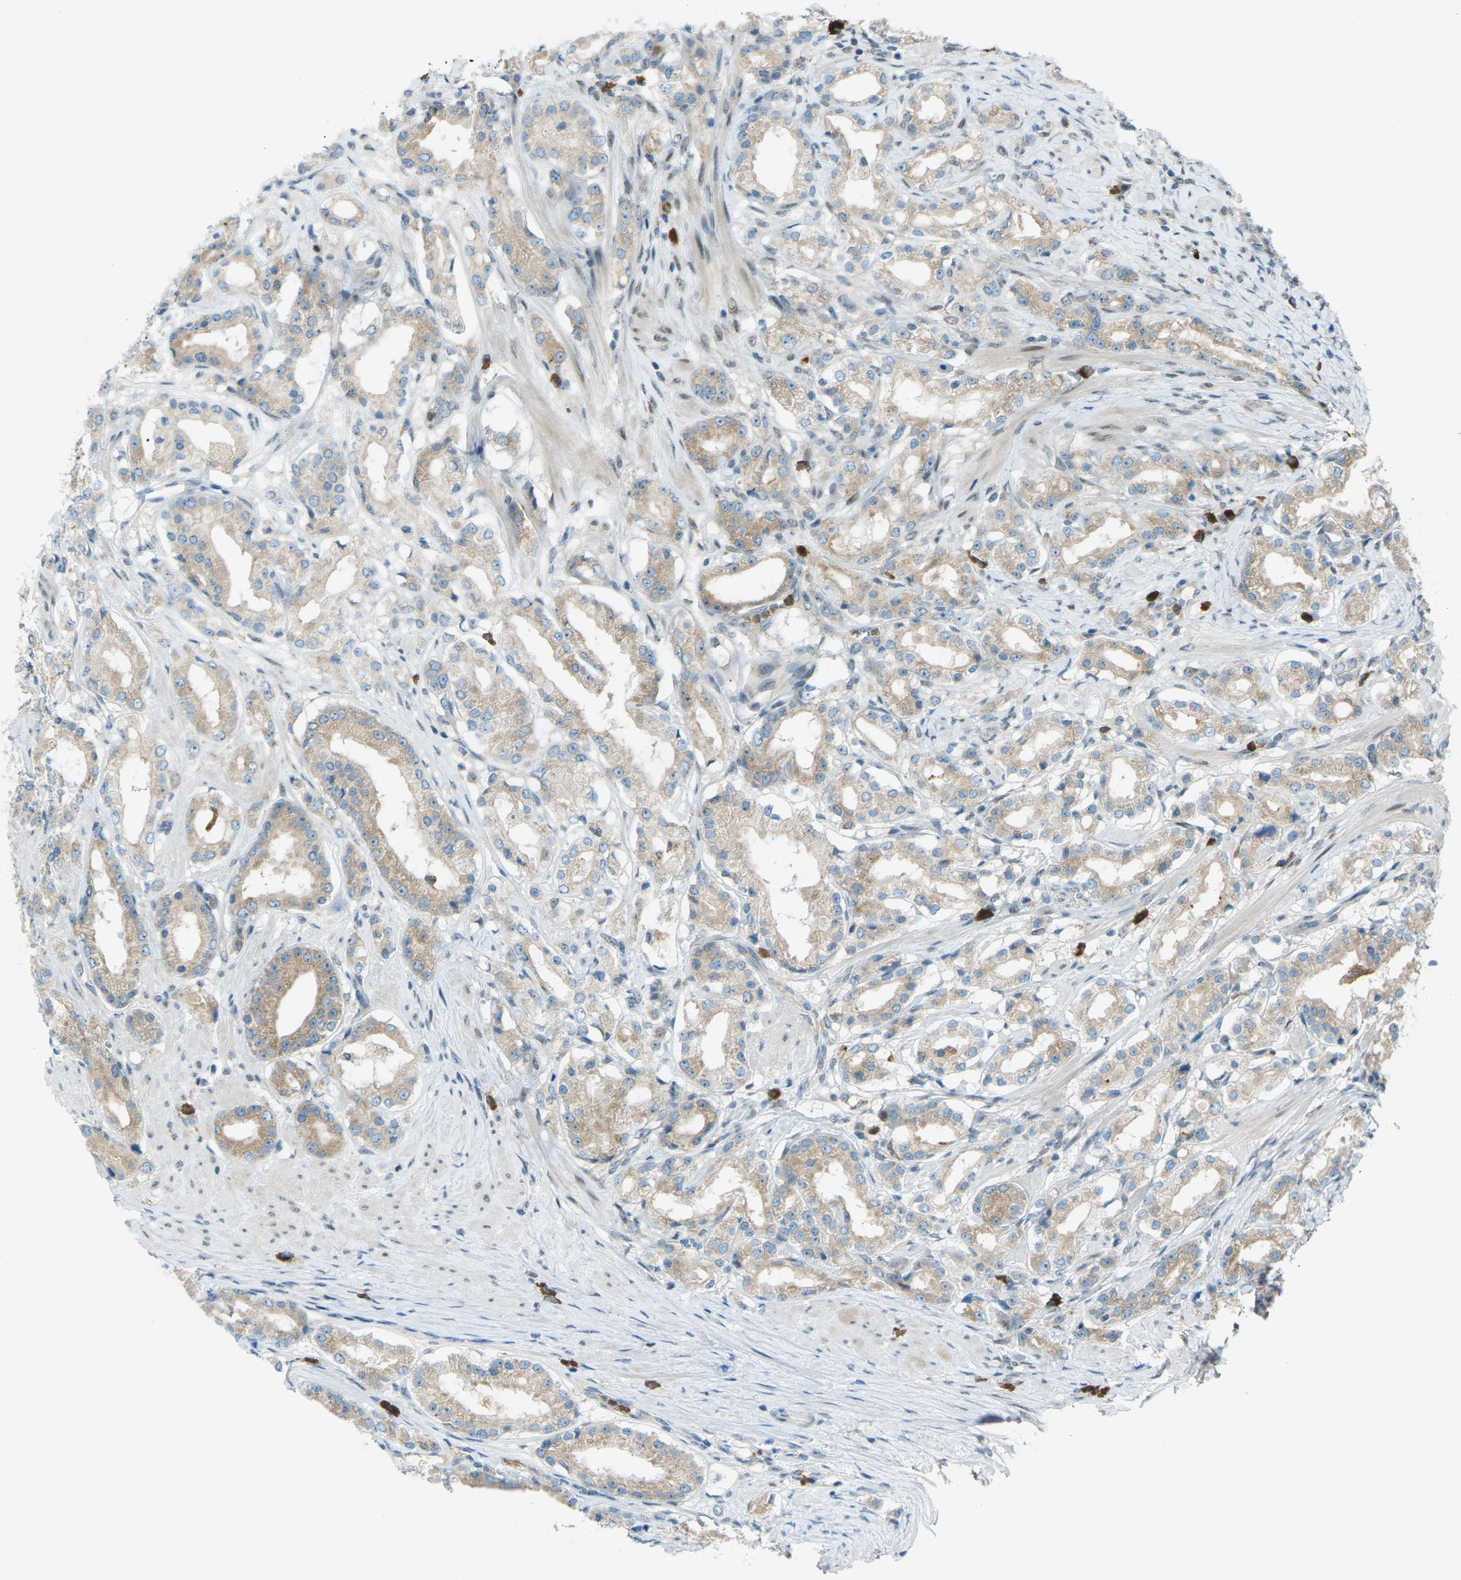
{"staining": {"intensity": "weak", "quantity": ">75%", "location": "cytoplasmic/membranous"}, "tissue": "prostate cancer", "cell_type": "Tumor cells", "image_type": "cancer", "snomed": [{"axis": "morphology", "description": "Adenocarcinoma, Low grade"}, {"axis": "topography", "description": "Prostate"}], "caption": "Protein staining reveals weak cytoplasmic/membranous positivity in approximately >75% of tumor cells in prostate cancer (low-grade adenocarcinoma).", "gene": "DYRK1A", "patient": {"sex": "male", "age": 63}}